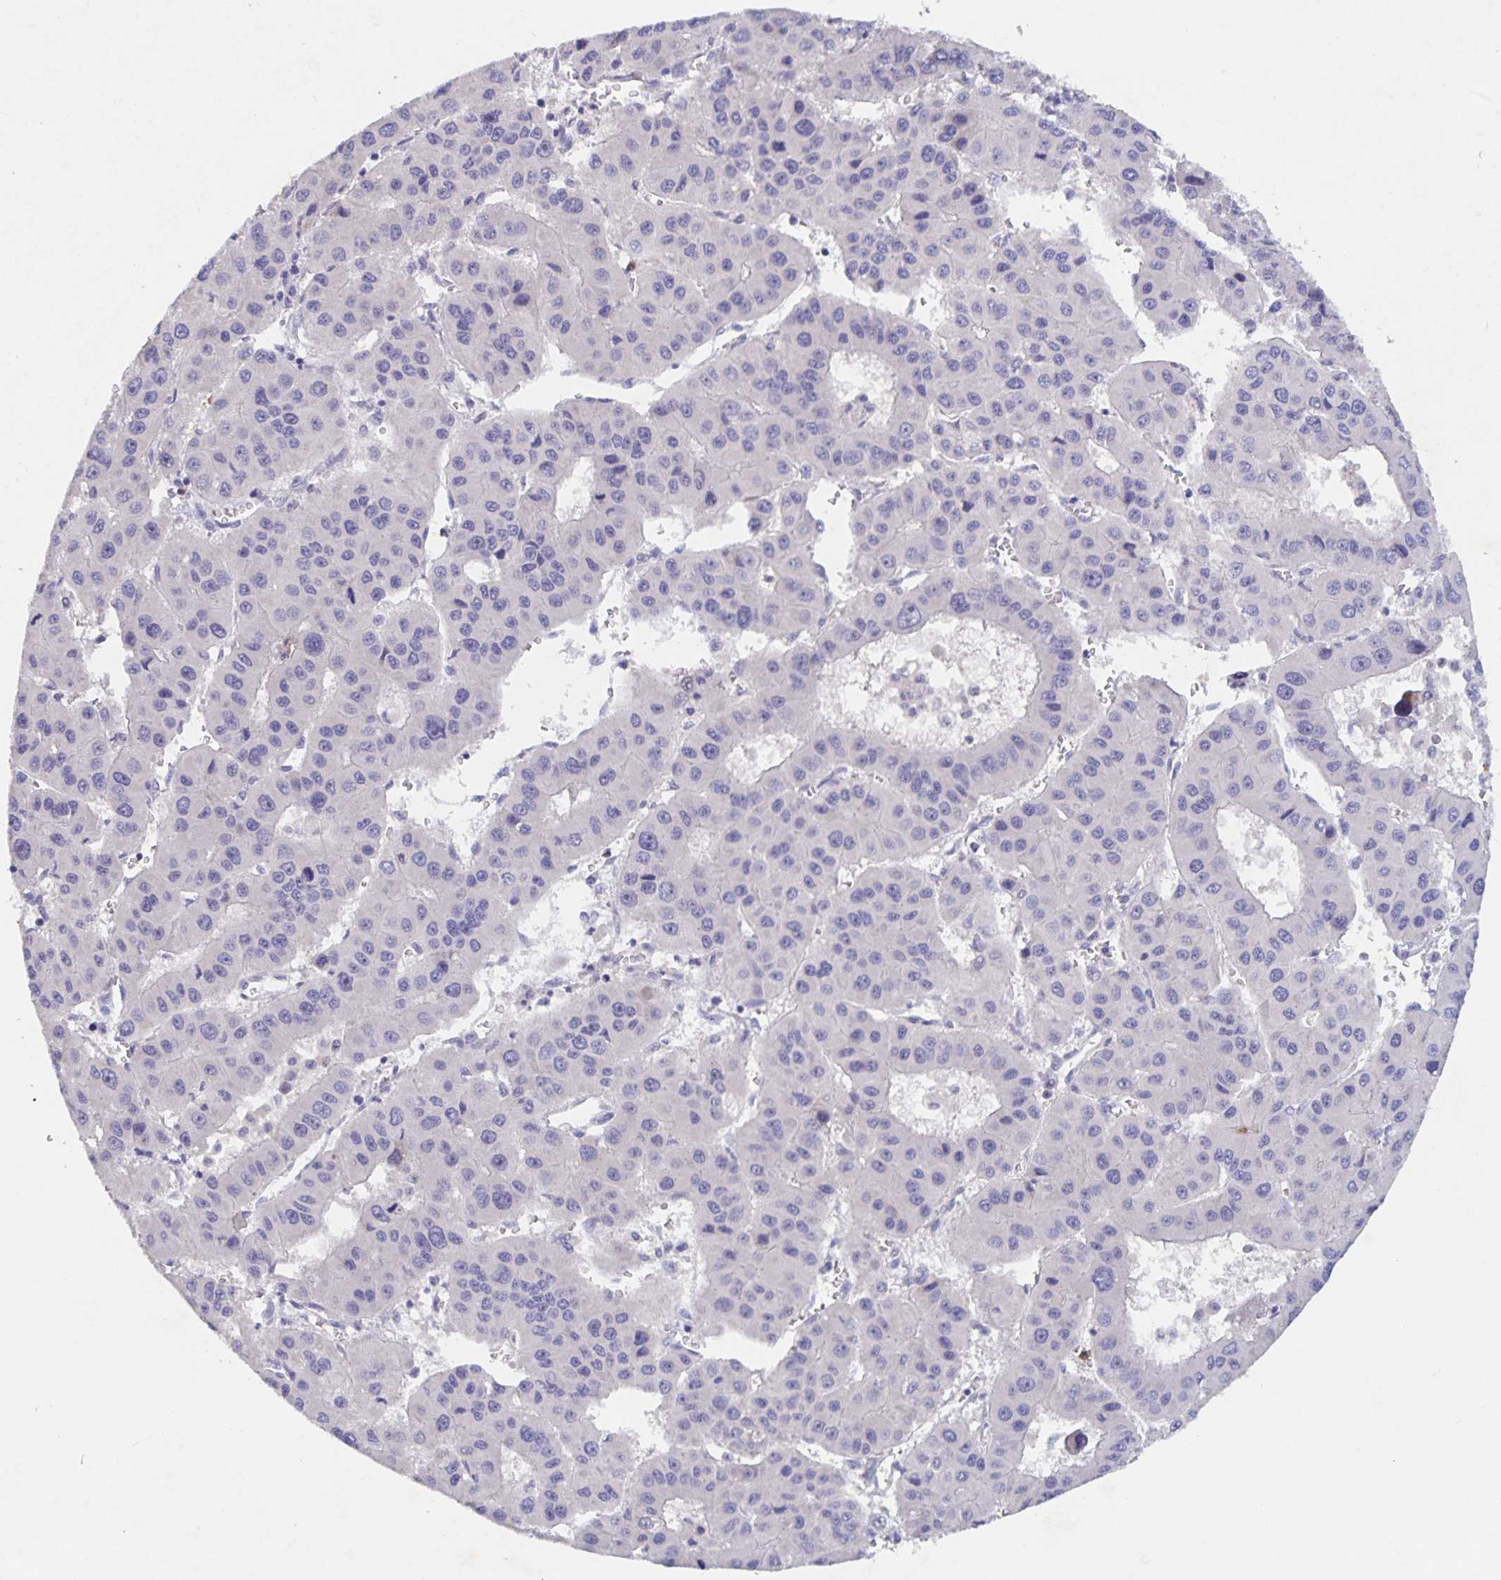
{"staining": {"intensity": "negative", "quantity": "none", "location": "none"}, "tissue": "liver cancer", "cell_type": "Tumor cells", "image_type": "cancer", "snomed": [{"axis": "morphology", "description": "Carcinoma, Hepatocellular, NOS"}, {"axis": "topography", "description": "Liver"}], "caption": "Human hepatocellular carcinoma (liver) stained for a protein using IHC displays no positivity in tumor cells.", "gene": "CDC42BPG", "patient": {"sex": "male", "age": 73}}